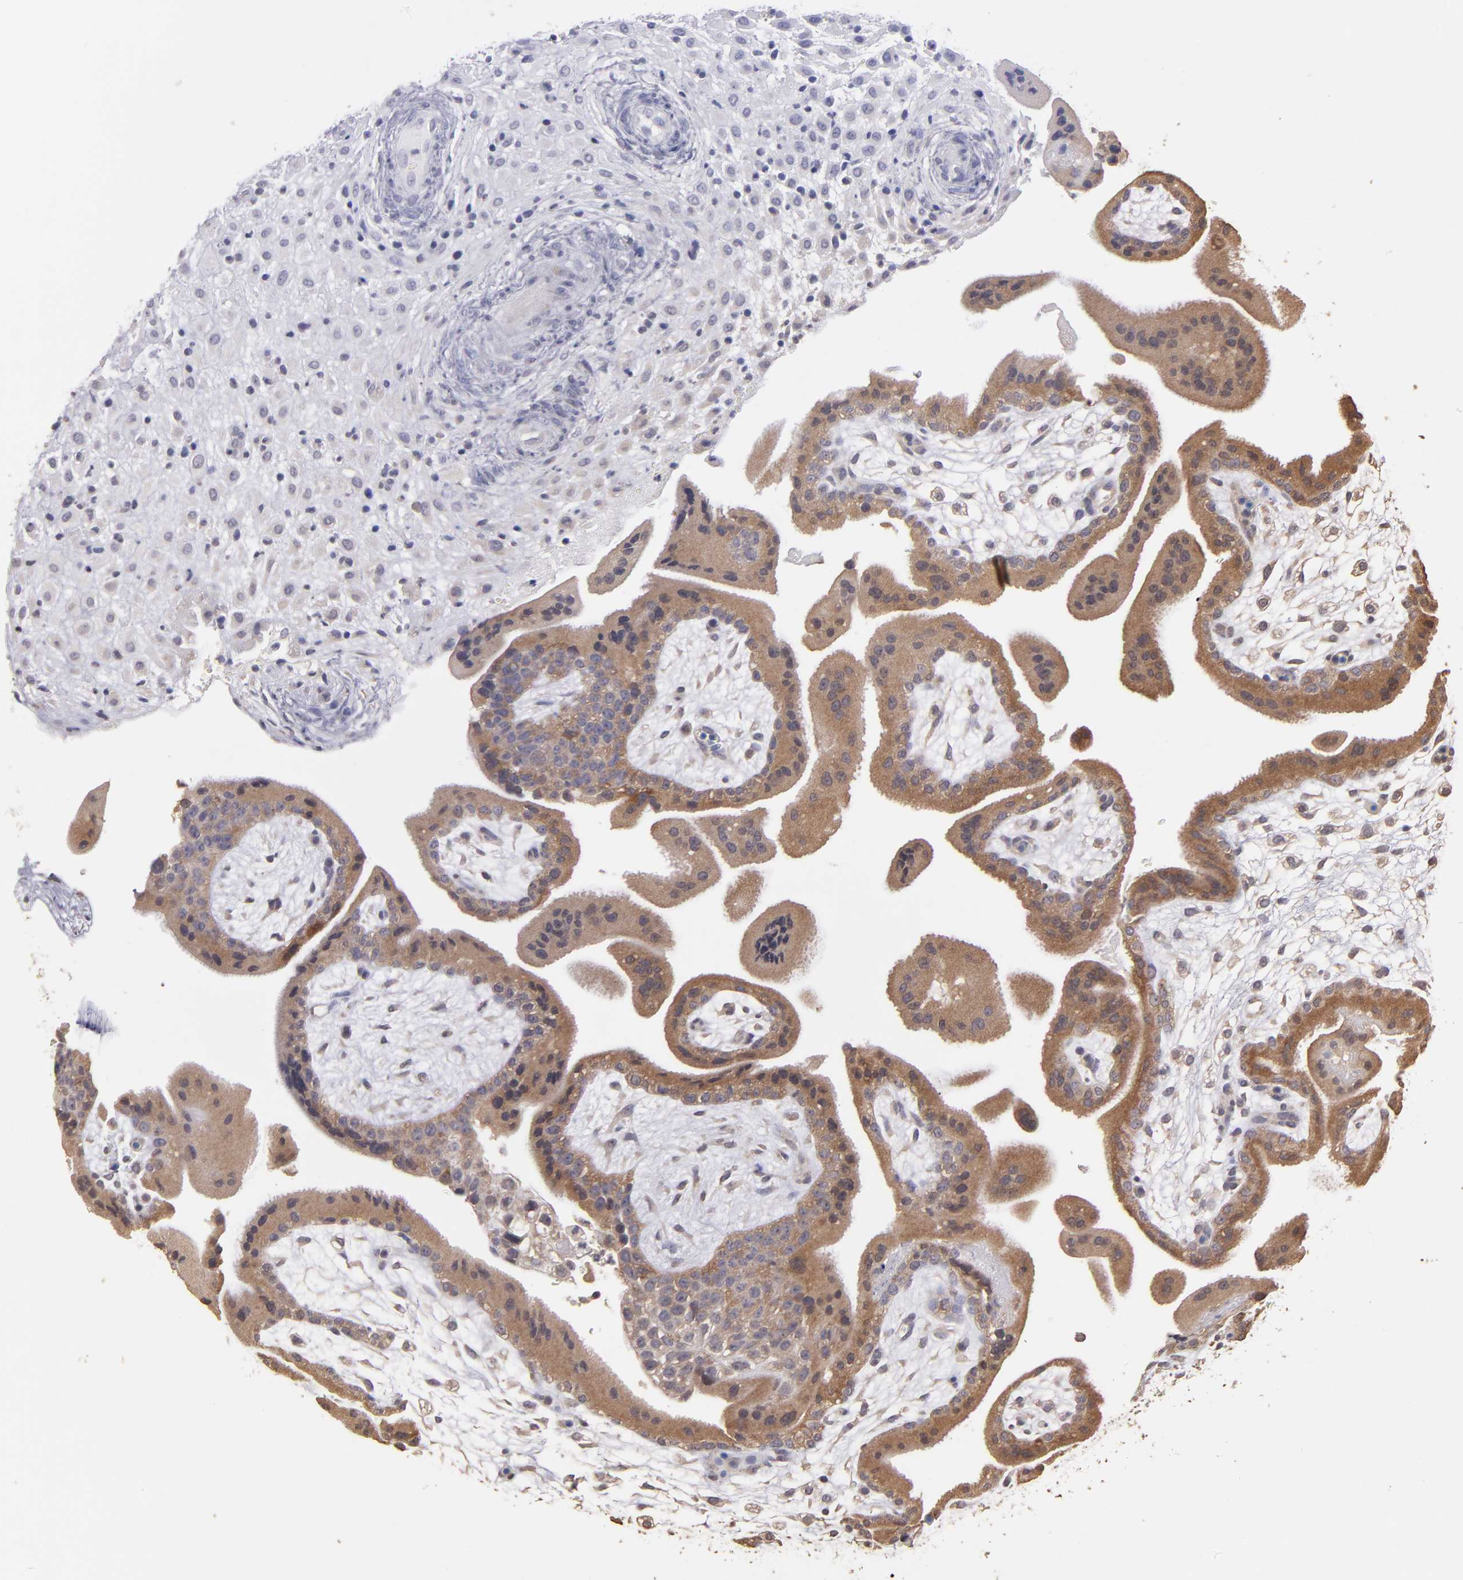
{"staining": {"intensity": "negative", "quantity": "none", "location": "none"}, "tissue": "placenta", "cell_type": "Decidual cells", "image_type": "normal", "snomed": [{"axis": "morphology", "description": "Normal tissue, NOS"}, {"axis": "topography", "description": "Placenta"}], "caption": "DAB (3,3'-diaminobenzidine) immunohistochemical staining of unremarkable human placenta demonstrates no significant staining in decidual cells.", "gene": "OPHN1", "patient": {"sex": "female", "age": 35}}